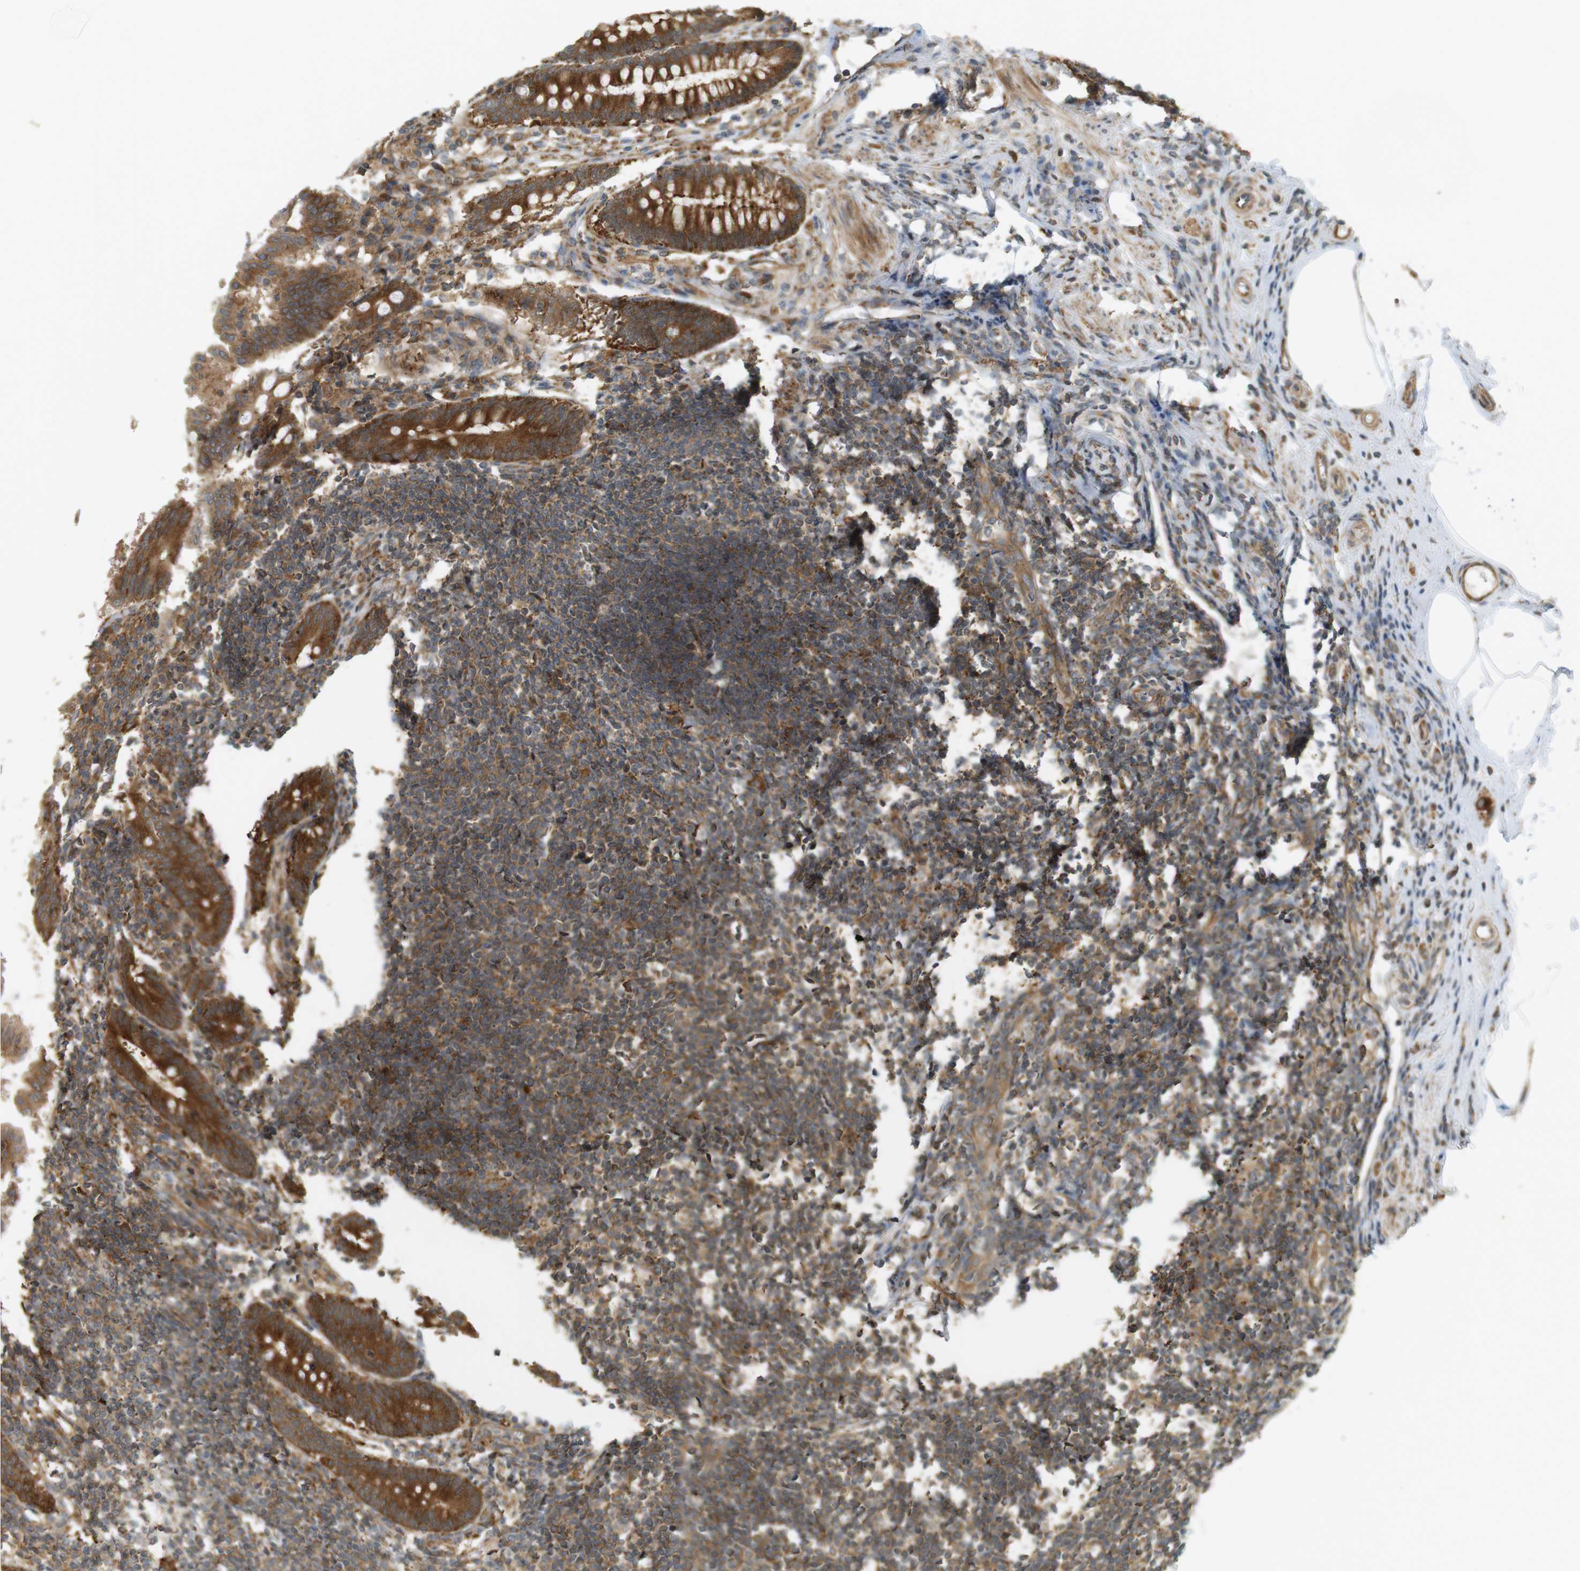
{"staining": {"intensity": "strong", "quantity": ">75%", "location": "cytoplasmic/membranous"}, "tissue": "appendix", "cell_type": "Glandular cells", "image_type": "normal", "snomed": [{"axis": "morphology", "description": "Normal tissue, NOS"}, {"axis": "topography", "description": "Appendix"}], "caption": "A brown stain shows strong cytoplasmic/membranous staining of a protein in glandular cells of unremarkable human appendix. The staining was performed using DAB (3,3'-diaminobenzidine), with brown indicating positive protein expression. Nuclei are stained blue with hematoxylin.", "gene": "PA2G4", "patient": {"sex": "female", "age": 50}}